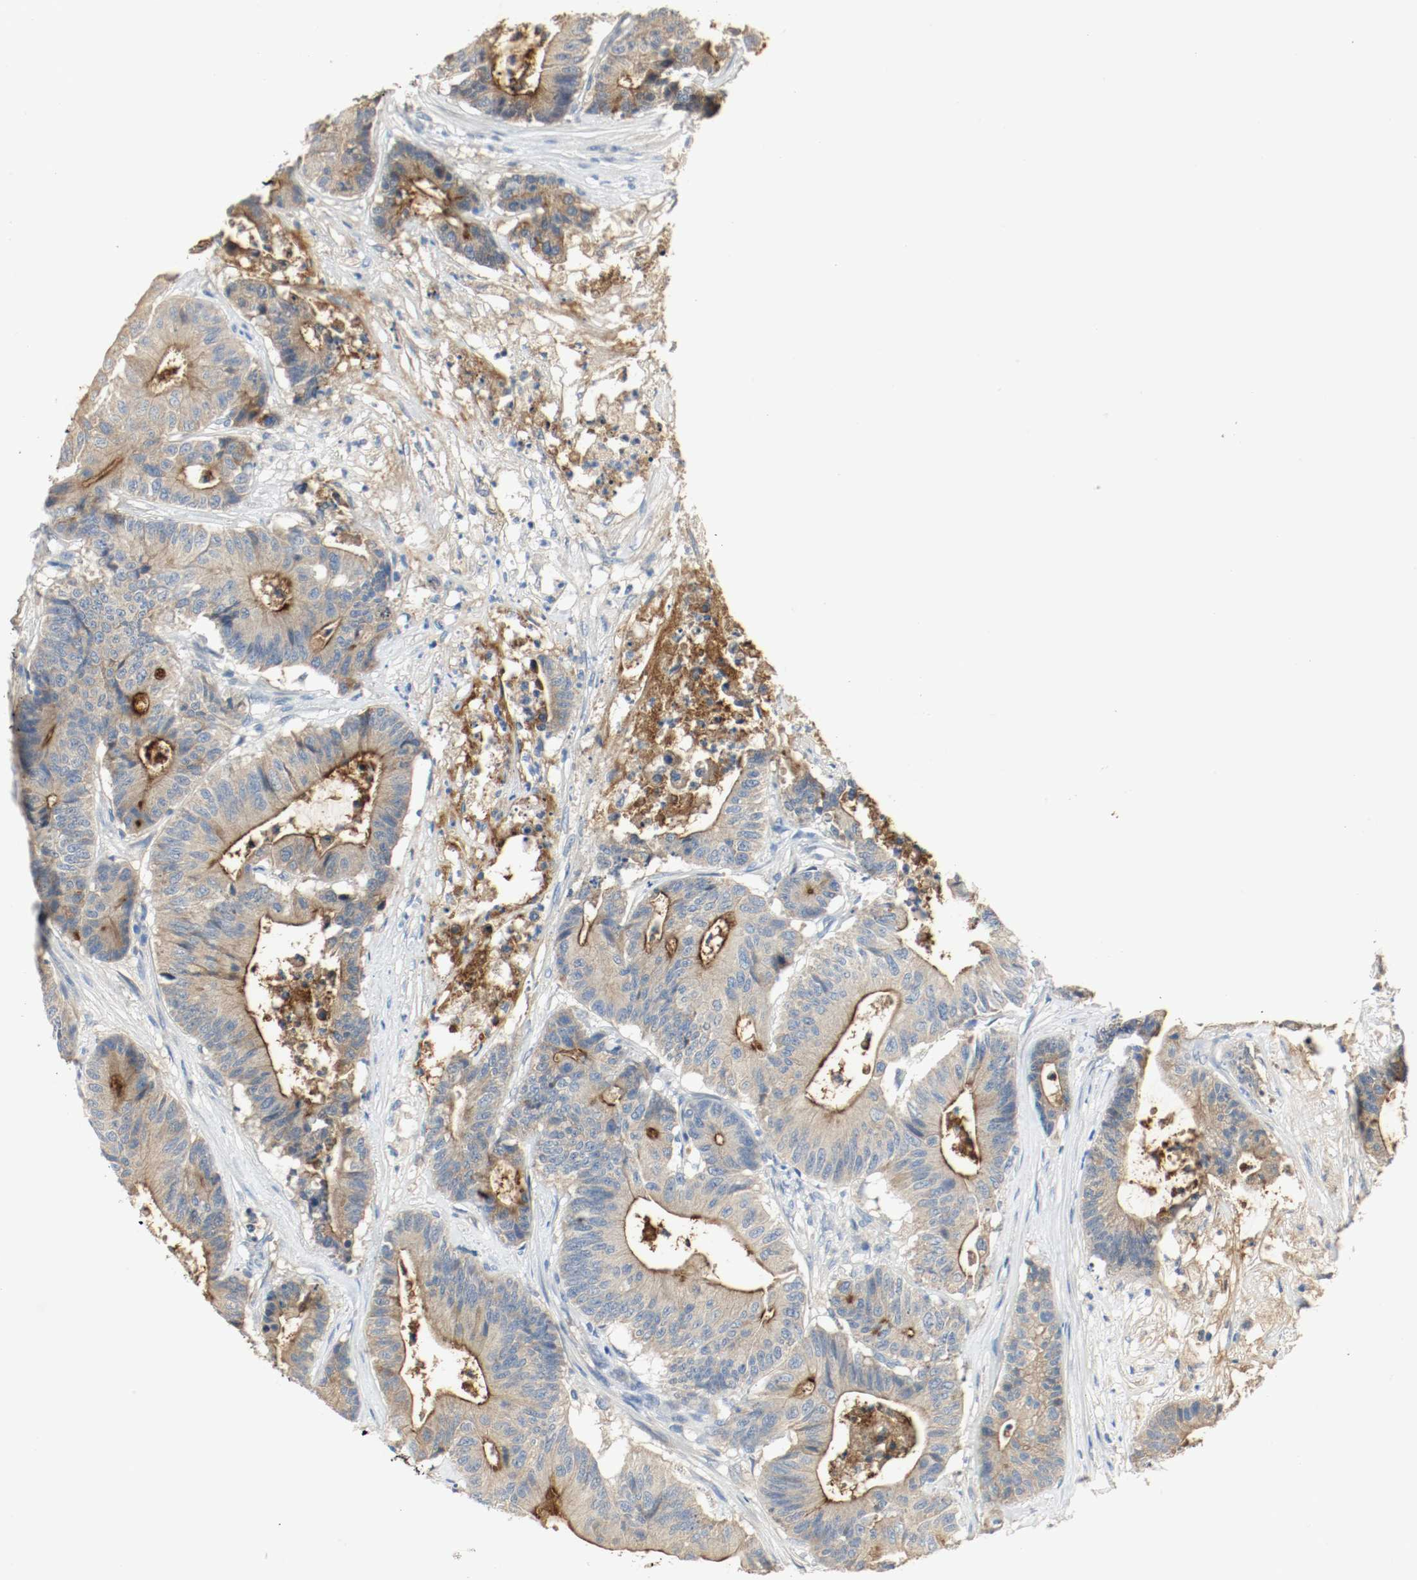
{"staining": {"intensity": "negative", "quantity": "none", "location": "none"}, "tissue": "colorectal cancer", "cell_type": "Tumor cells", "image_type": "cancer", "snomed": [{"axis": "morphology", "description": "Adenocarcinoma, NOS"}, {"axis": "topography", "description": "Colon"}], "caption": "This is an IHC image of adenocarcinoma (colorectal). There is no expression in tumor cells.", "gene": "MELTF", "patient": {"sex": "female", "age": 84}}